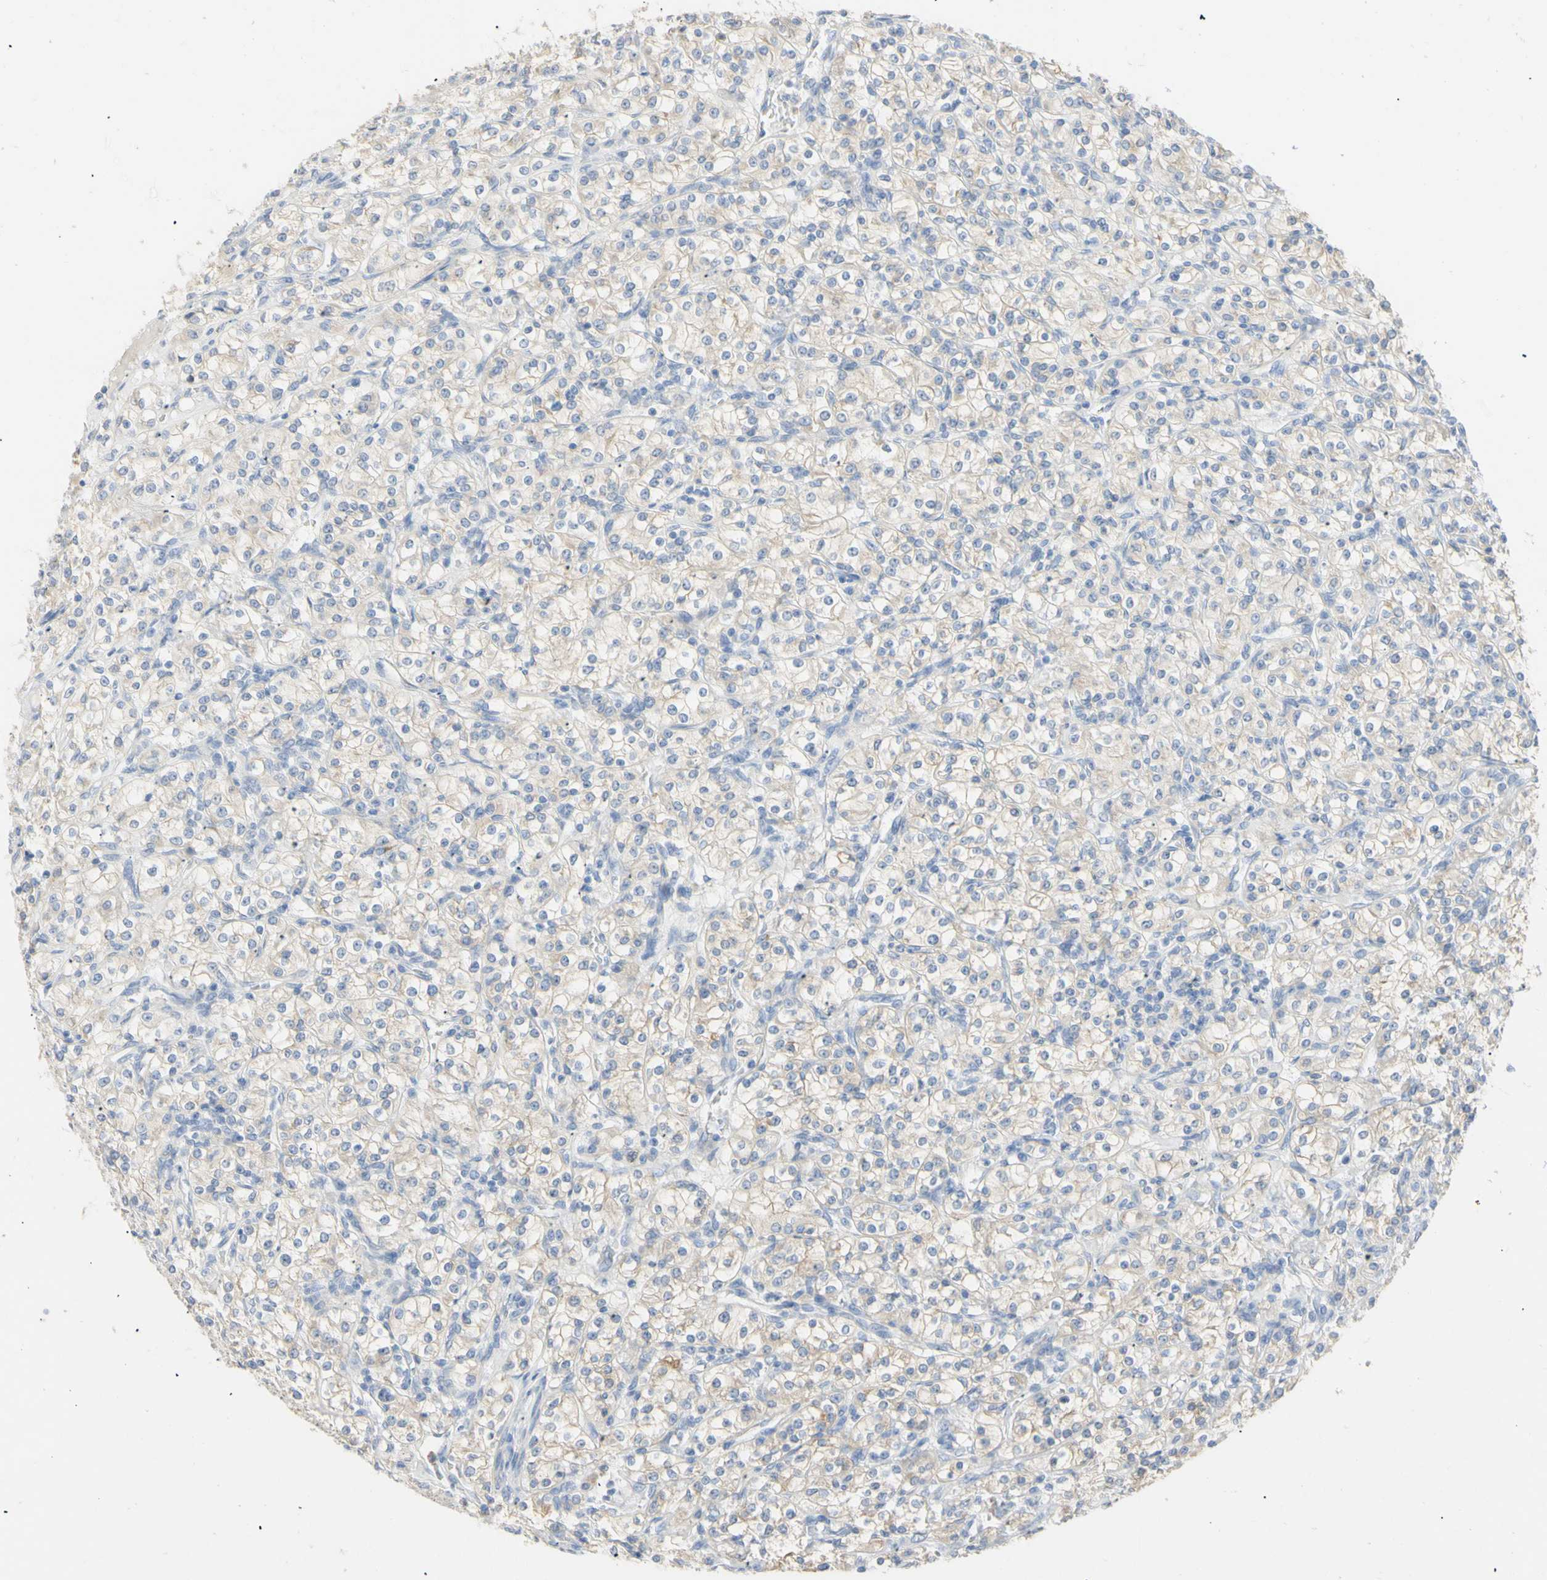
{"staining": {"intensity": "weak", "quantity": ">75%", "location": "cytoplasmic/membranous"}, "tissue": "renal cancer", "cell_type": "Tumor cells", "image_type": "cancer", "snomed": [{"axis": "morphology", "description": "Adenocarcinoma, NOS"}, {"axis": "topography", "description": "Kidney"}], "caption": "High-power microscopy captured an IHC image of renal adenocarcinoma, revealing weak cytoplasmic/membranous expression in about >75% of tumor cells.", "gene": "B4GALNT3", "patient": {"sex": "male", "age": 77}}